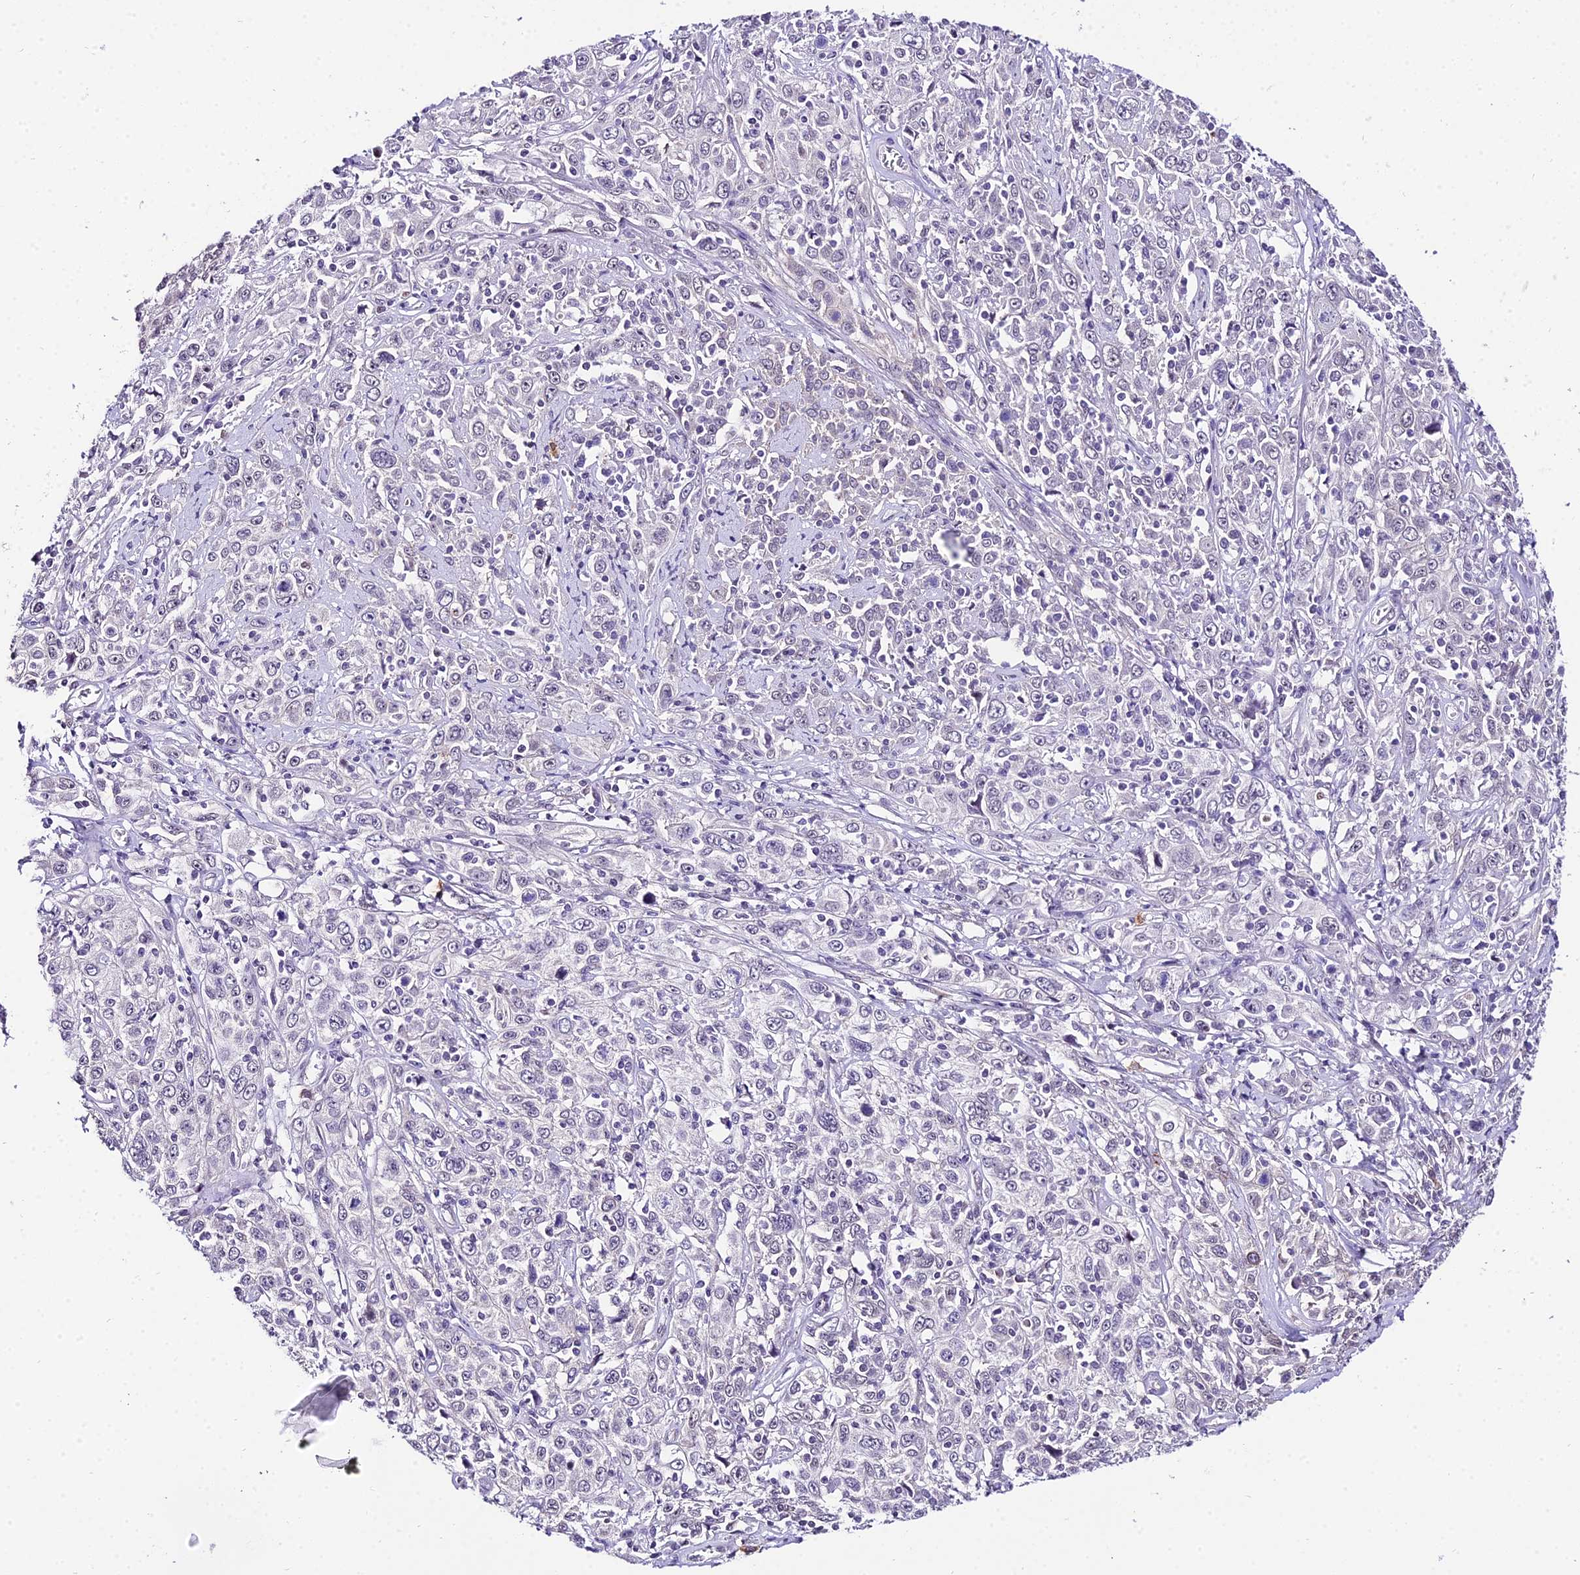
{"staining": {"intensity": "negative", "quantity": "none", "location": "none"}, "tissue": "cervical cancer", "cell_type": "Tumor cells", "image_type": "cancer", "snomed": [{"axis": "morphology", "description": "Squamous cell carcinoma, NOS"}, {"axis": "topography", "description": "Cervix"}], "caption": "Squamous cell carcinoma (cervical) was stained to show a protein in brown. There is no significant staining in tumor cells.", "gene": "POLR2I", "patient": {"sex": "female", "age": 46}}